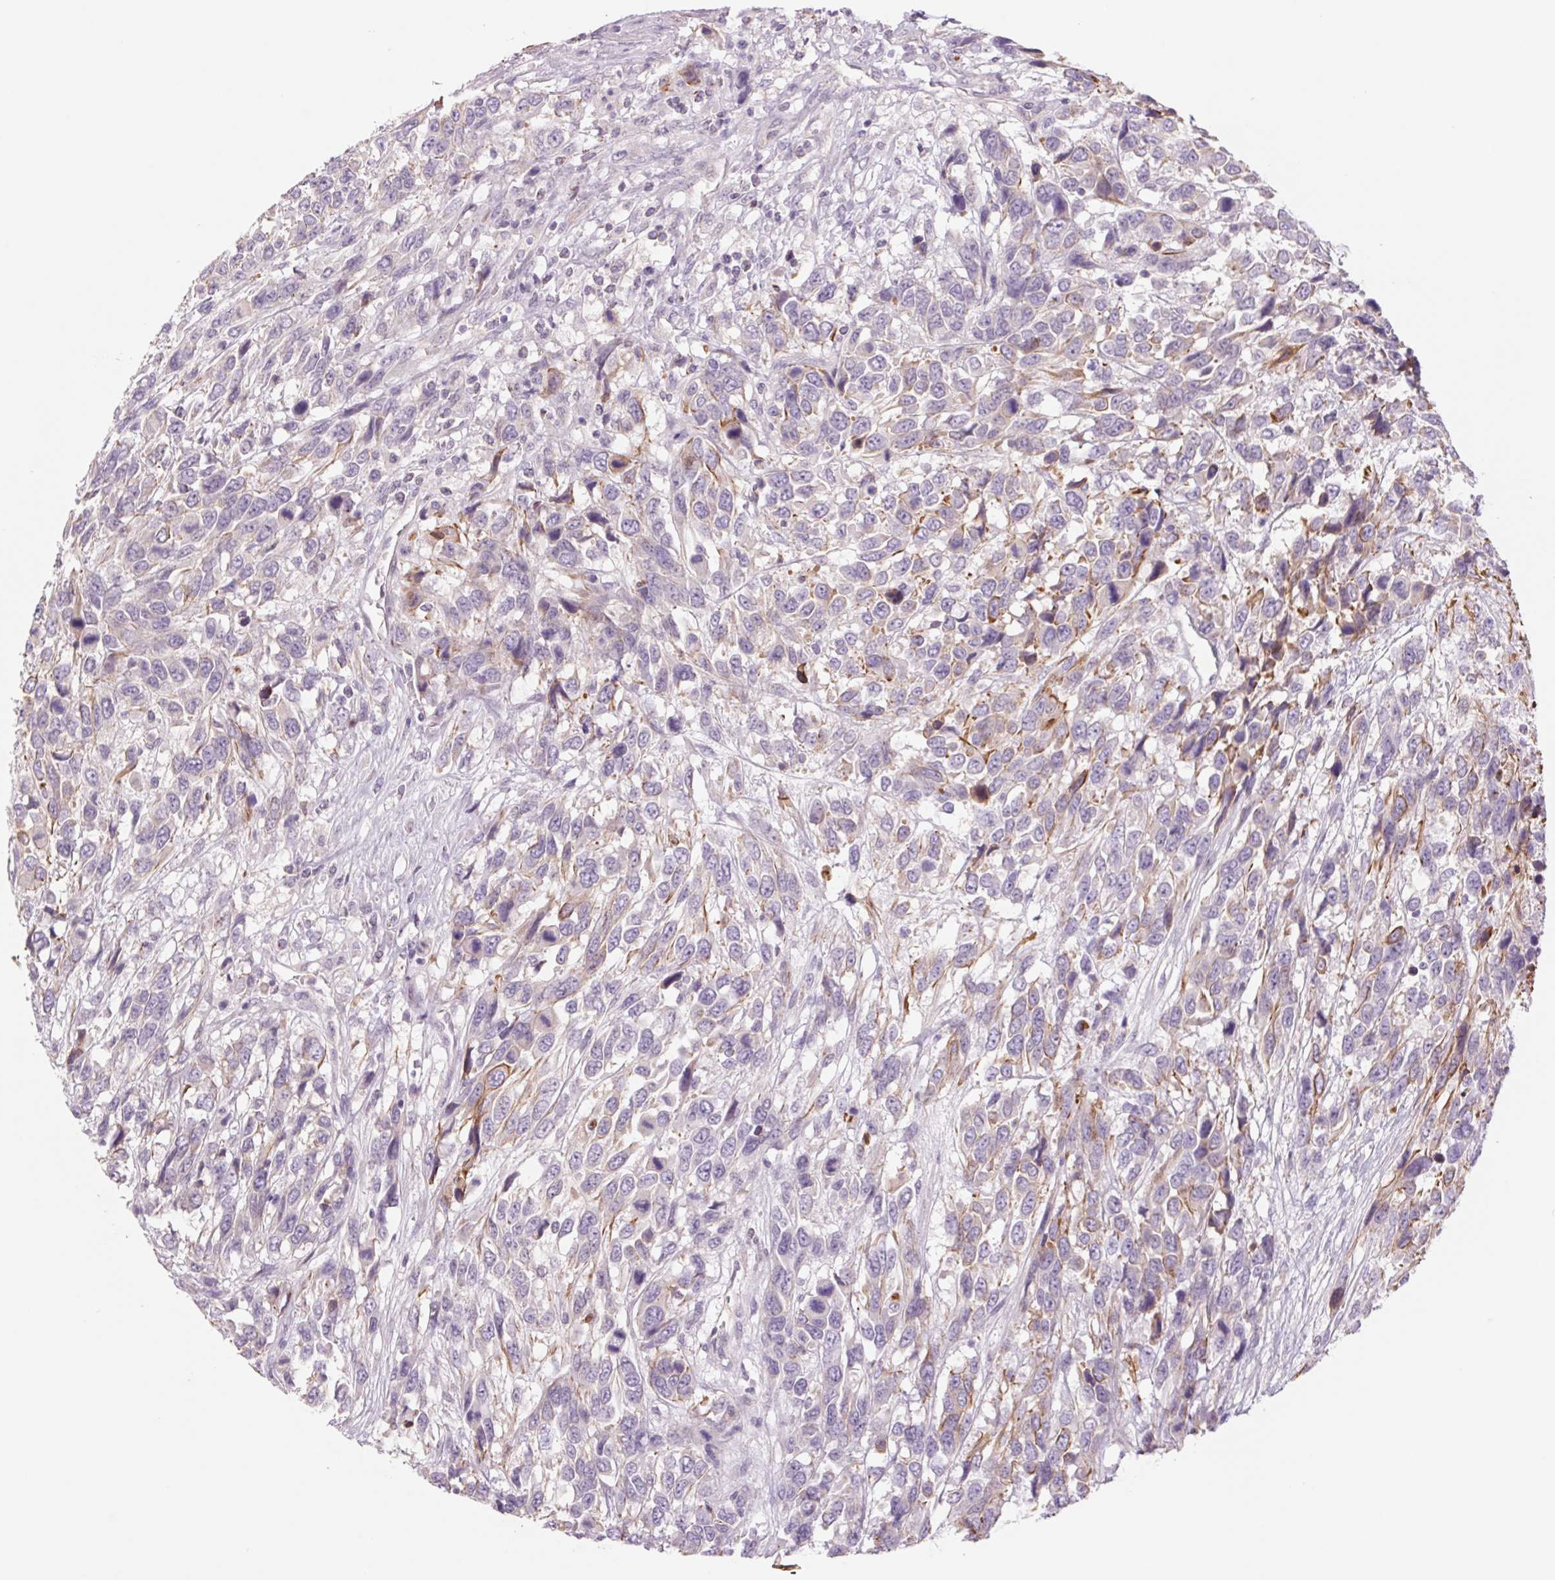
{"staining": {"intensity": "moderate", "quantity": "<25%", "location": "cytoplasmic/membranous"}, "tissue": "urothelial cancer", "cell_type": "Tumor cells", "image_type": "cancer", "snomed": [{"axis": "morphology", "description": "Urothelial carcinoma, High grade"}, {"axis": "topography", "description": "Urinary bladder"}], "caption": "Tumor cells display low levels of moderate cytoplasmic/membranous expression in about <25% of cells in urothelial cancer.", "gene": "KRT1", "patient": {"sex": "female", "age": 70}}